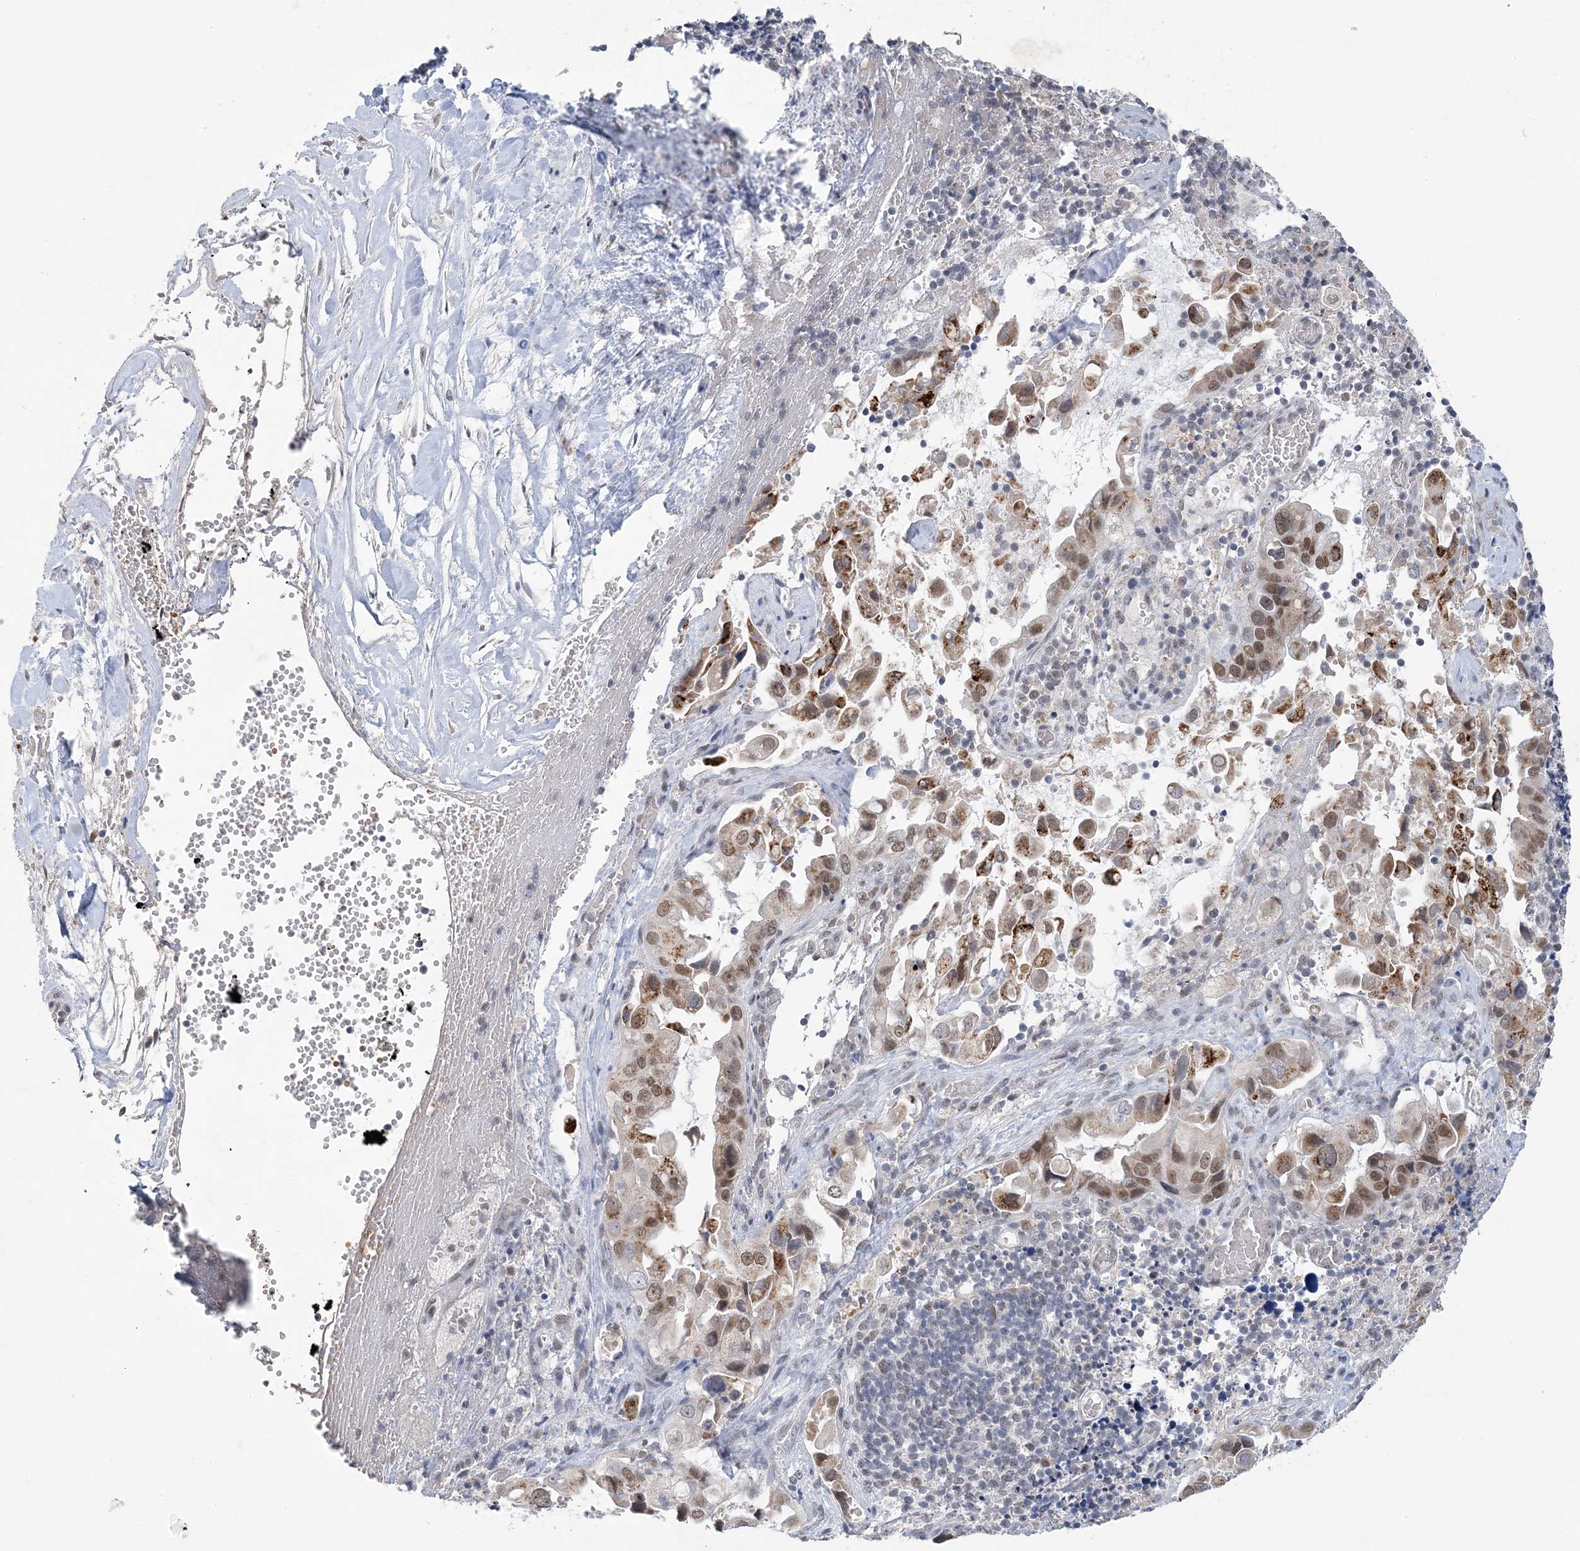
{"staining": {"intensity": "moderate", "quantity": "25%-75%", "location": "nuclear"}, "tissue": "pancreatic cancer", "cell_type": "Tumor cells", "image_type": "cancer", "snomed": [{"axis": "morphology", "description": "Inflammation, NOS"}, {"axis": "morphology", "description": "Adenocarcinoma, NOS"}, {"axis": "topography", "description": "Pancreas"}], "caption": "A brown stain highlights moderate nuclear expression of a protein in human pancreatic cancer tumor cells.", "gene": "ZBTB7A", "patient": {"sex": "female", "age": 56}}